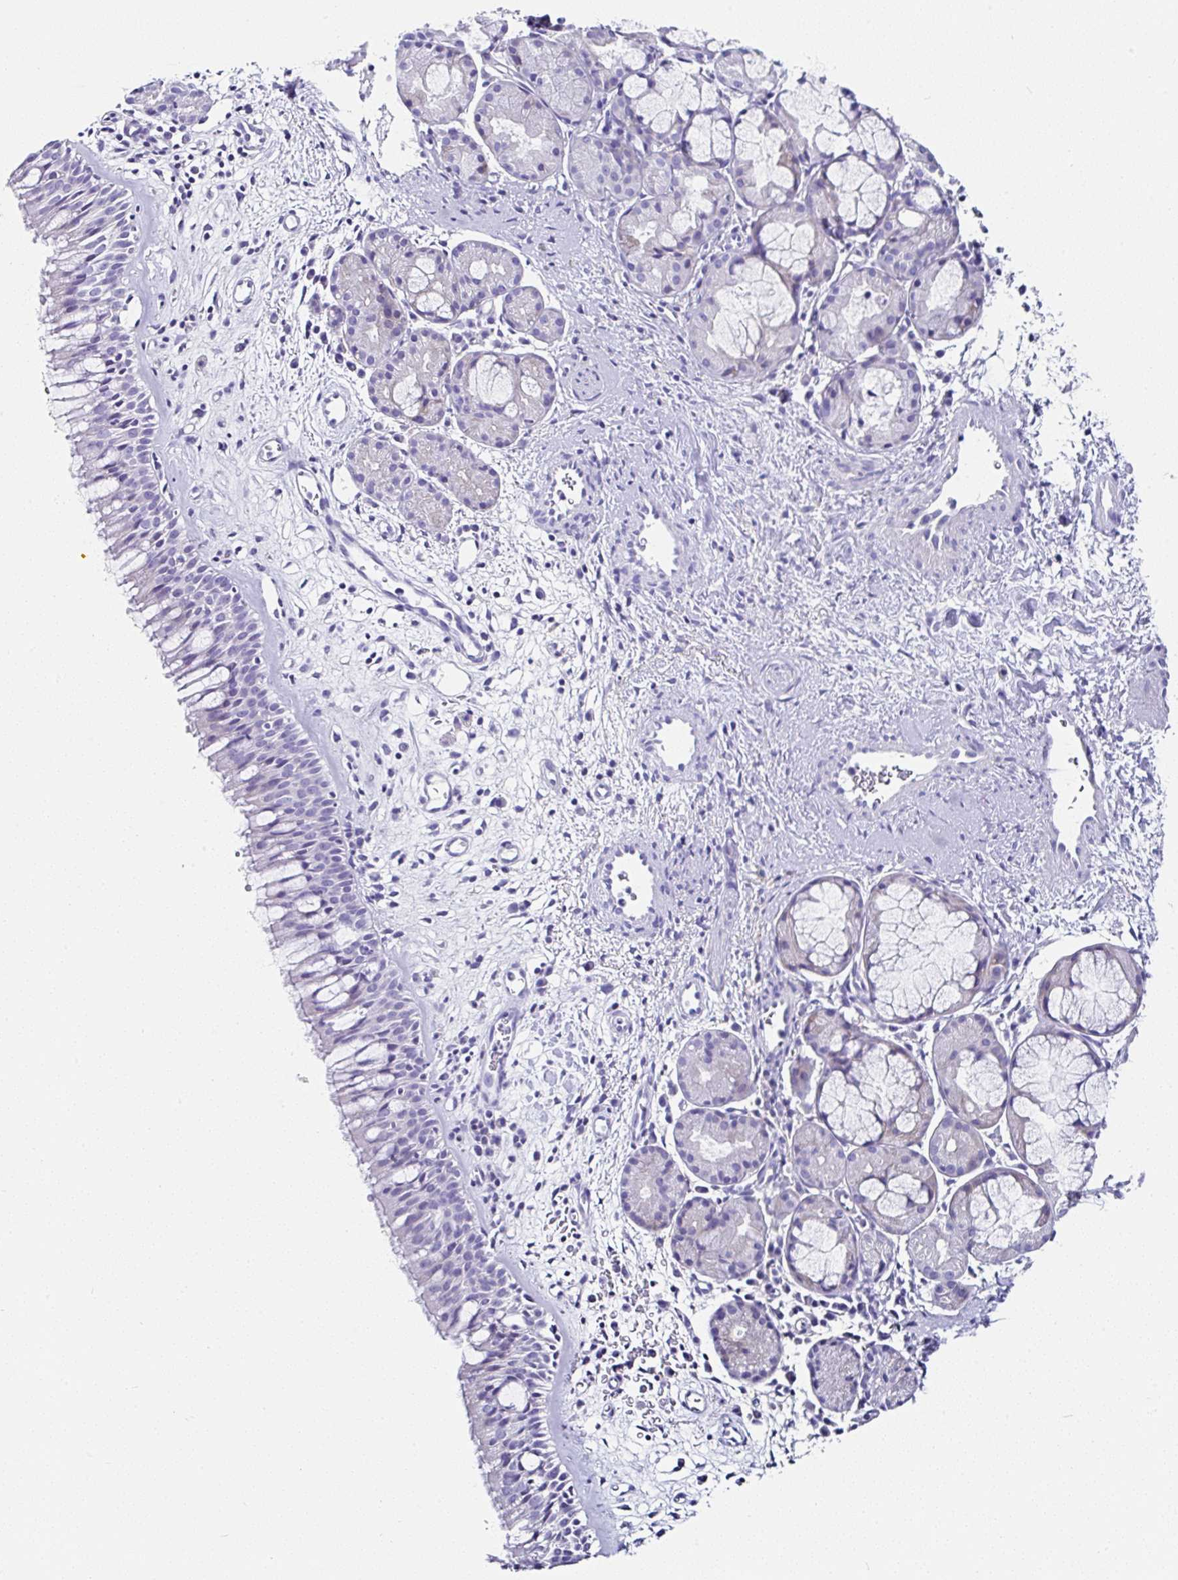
{"staining": {"intensity": "negative", "quantity": "none", "location": "none"}, "tissue": "nasopharynx", "cell_type": "Respiratory epithelial cells", "image_type": "normal", "snomed": [{"axis": "morphology", "description": "Normal tissue, NOS"}, {"axis": "topography", "description": "Nasopharynx"}], "caption": "A photomicrograph of human nasopharynx is negative for staining in respiratory epithelial cells.", "gene": "UGT3A1", "patient": {"sex": "male", "age": 65}}